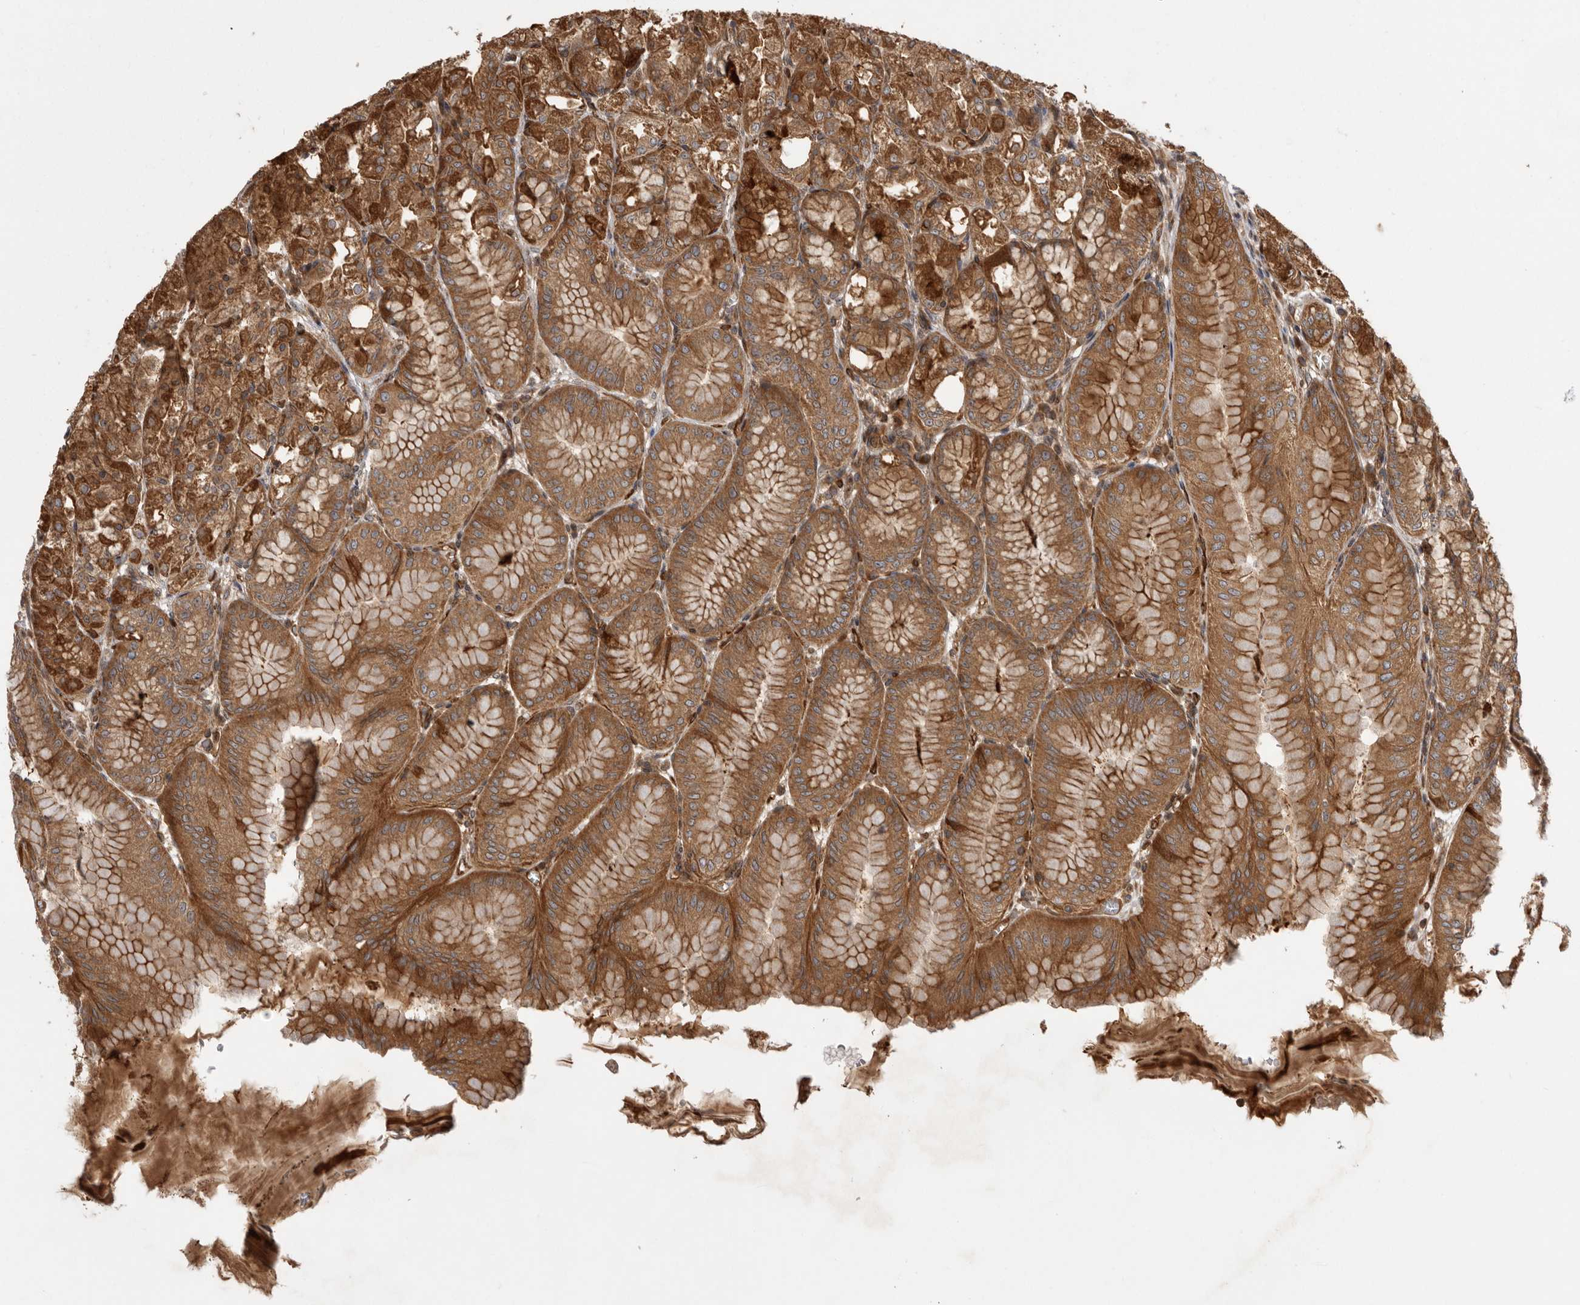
{"staining": {"intensity": "moderate", "quantity": ">75%", "location": "cytoplasmic/membranous"}, "tissue": "stomach", "cell_type": "Glandular cells", "image_type": "normal", "snomed": [{"axis": "morphology", "description": "Normal tissue, NOS"}, {"axis": "topography", "description": "Stomach, lower"}], "caption": "Immunohistochemistry (DAB) staining of benign stomach displays moderate cytoplasmic/membranous protein positivity in approximately >75% of glandular cells. (DAB (3,3'-diaminobenzidine) = brown stain, brightfield microscopy at high magnification).", "gene": "DHDDS", "patient": {"sex": "male", "age": 71}}